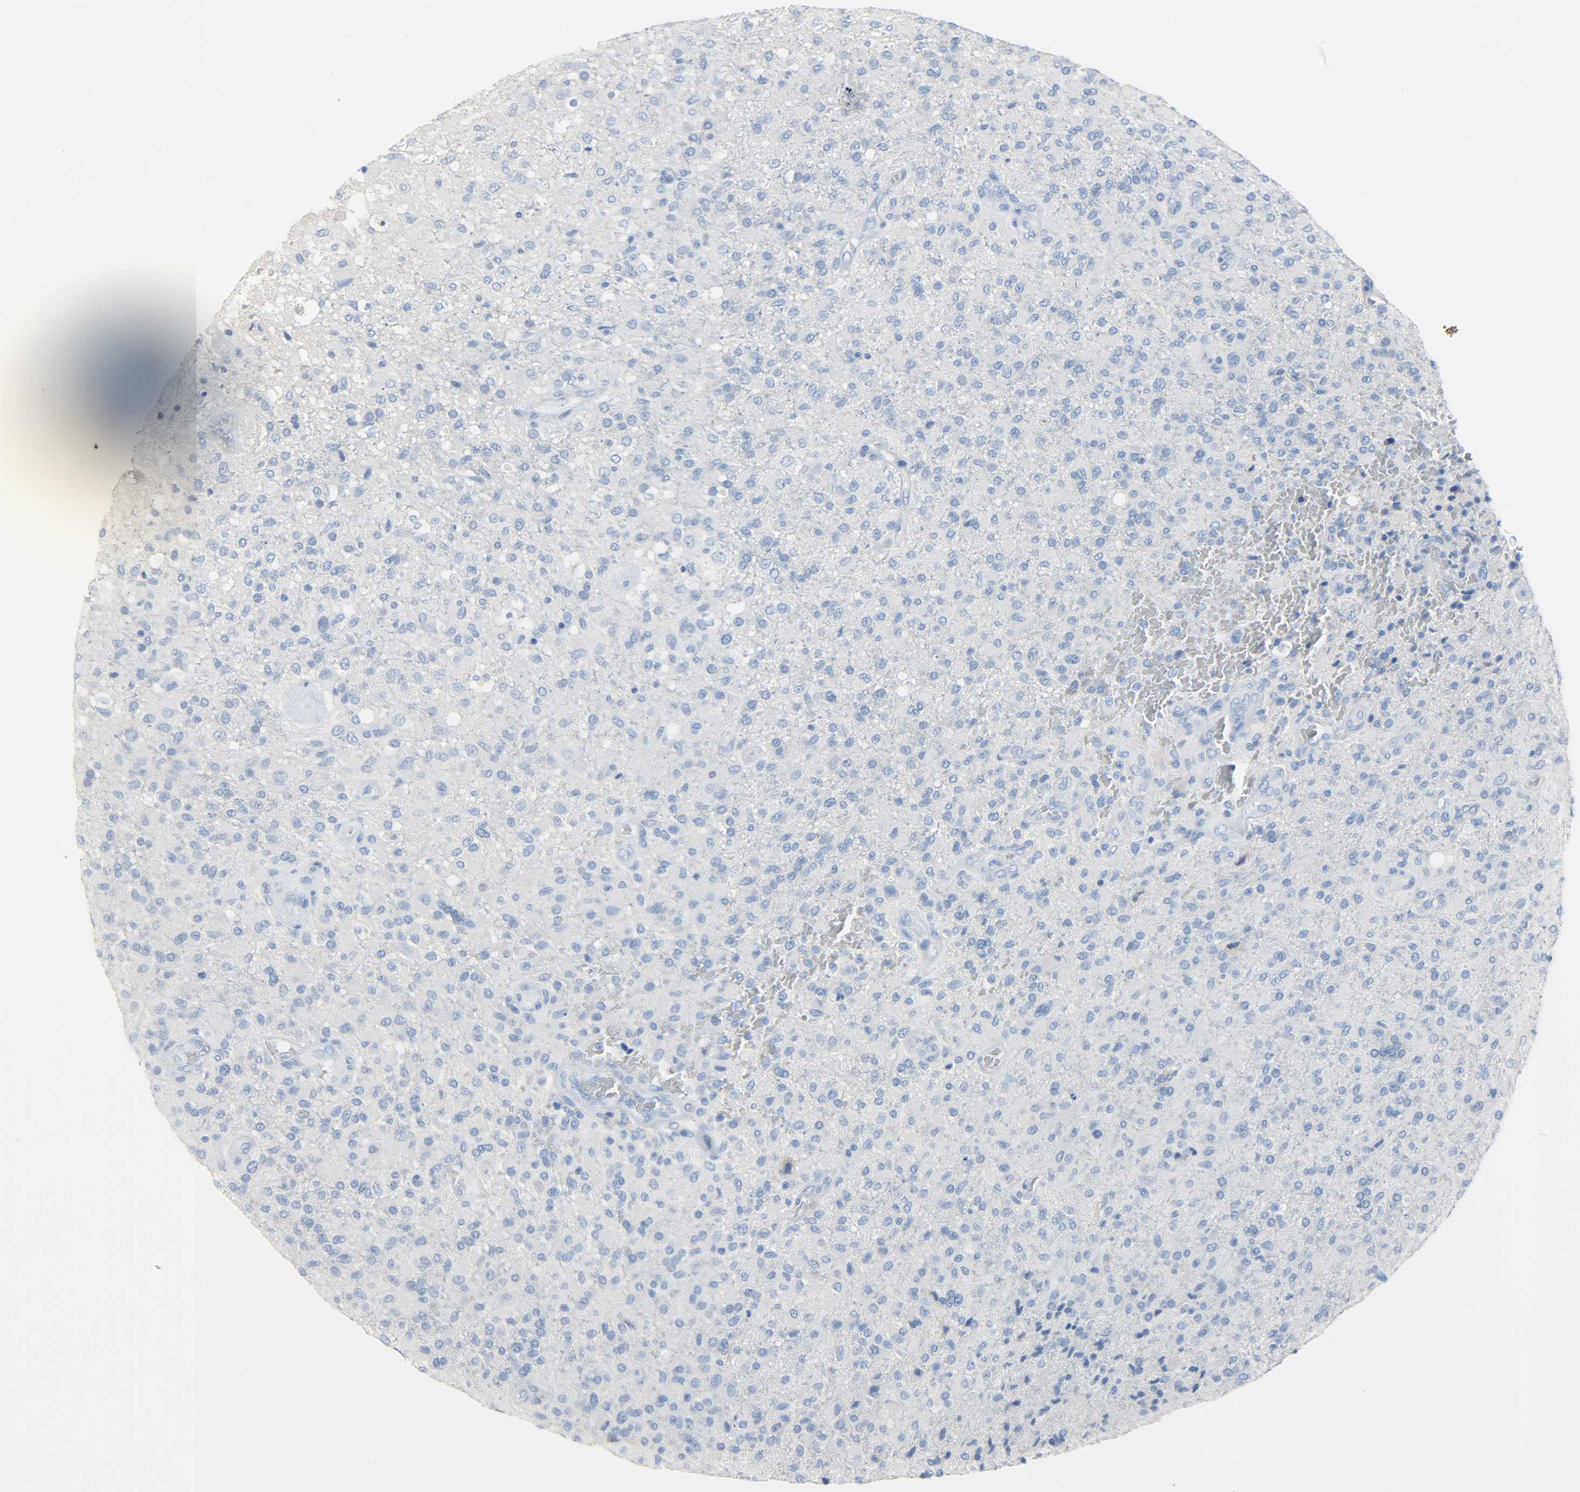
{"staining": {"intensity": "negative", "quantity": "none", "location": "none"}, "tissue": "glioma", "cell_type": "Tumor cells", "image_type": "cancer", "snomed": [{"axis": "morphology", "description": "Glioma, malignant, High grade"}, {"axis": "topography", "description": "Brain"}], "caption": "The micrograph reveals no staining of tumor cells in glioma. The staining is performed using DAB brown chromogen with nuclei counter-stained in using hematoxylin.", "gene": "CRP", "patient": {"sex": "male", "age": 71}}